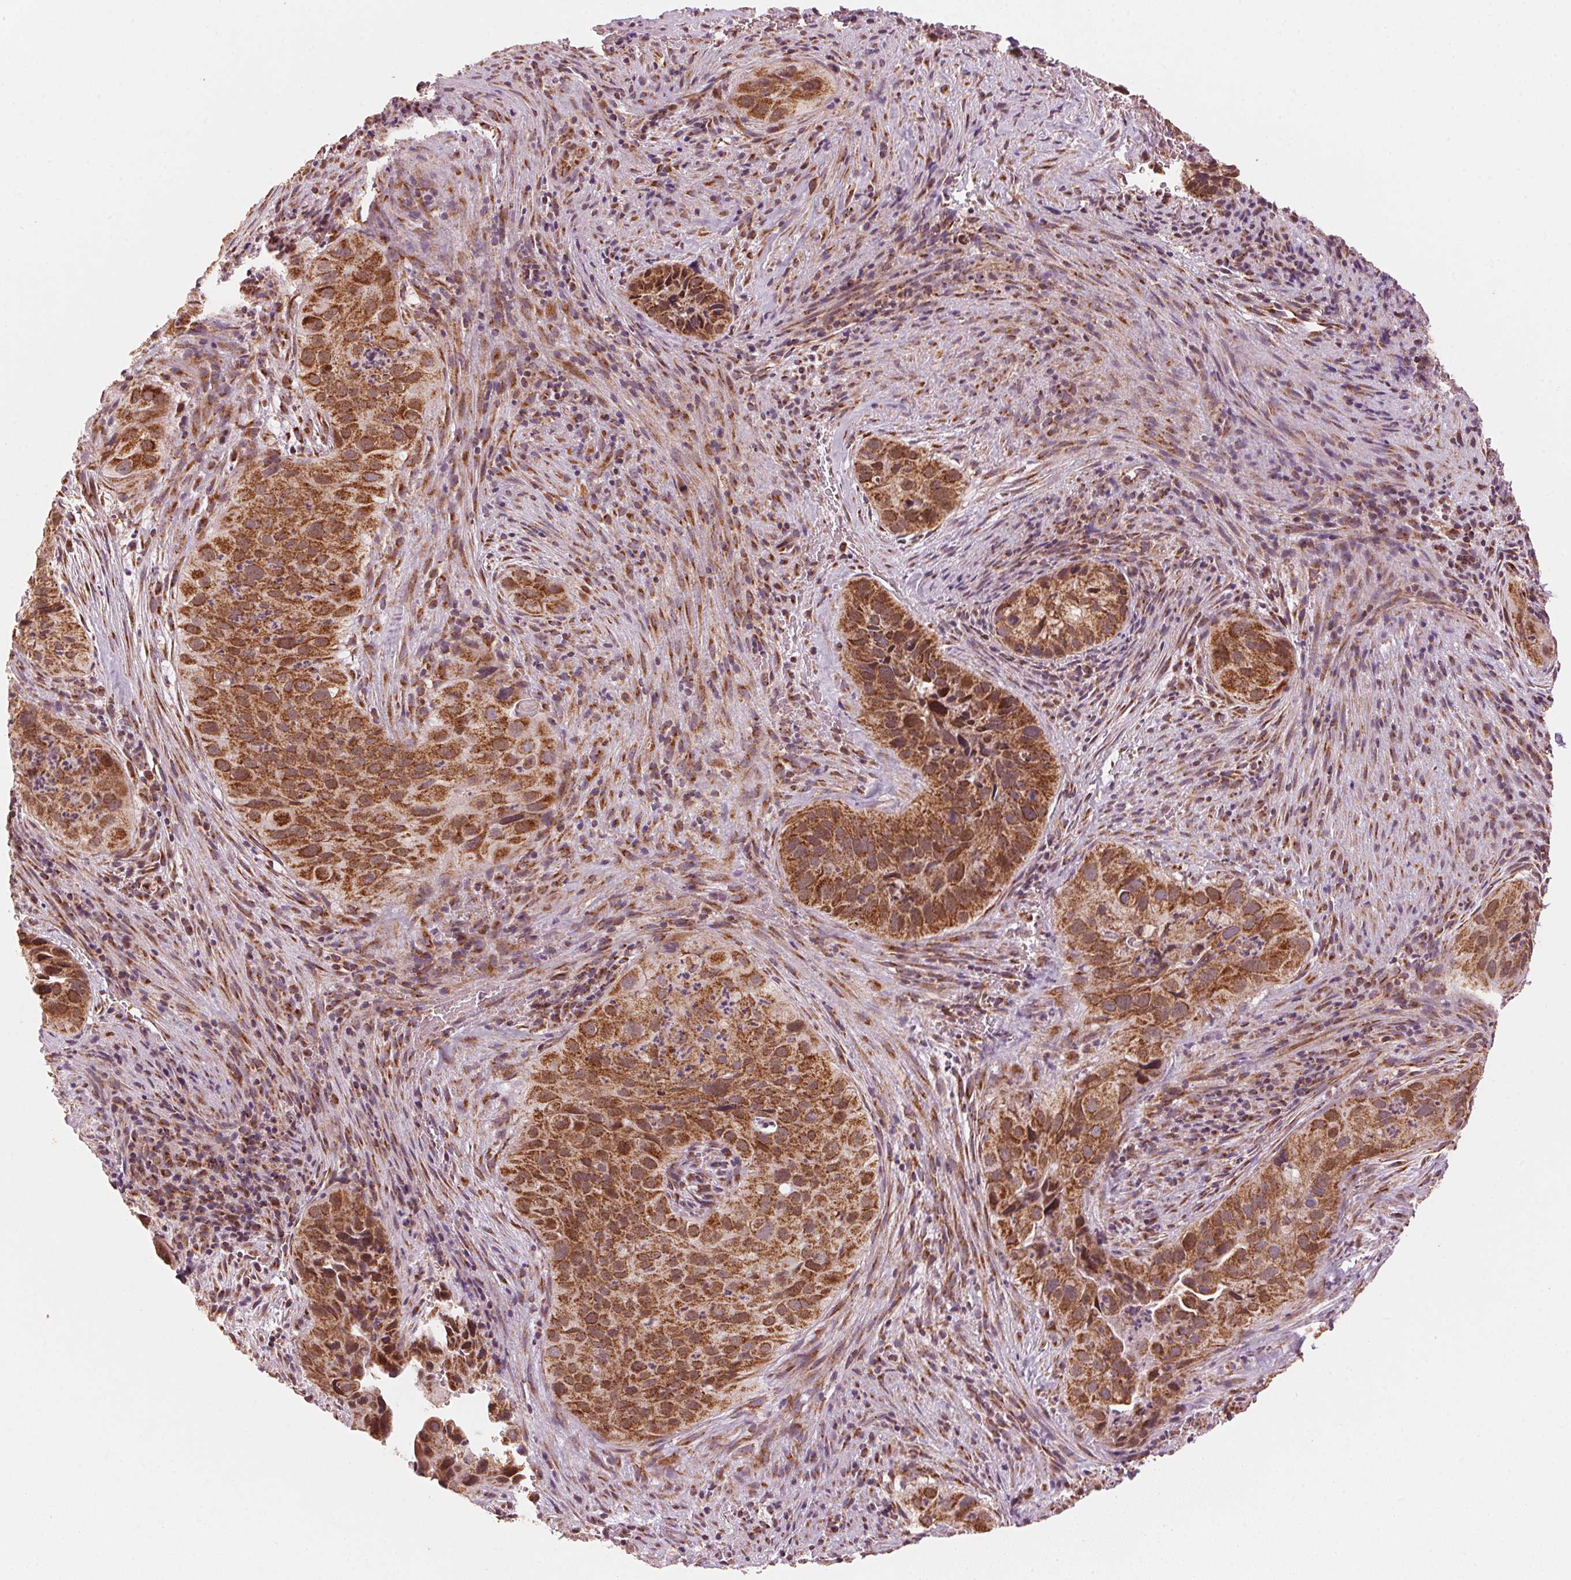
{"staining": {"intensity": "strong", "quantity": ">75%", "location": "cytoplasmic/membranous"}, "tissue": "cervical cancer", "cell_type": "Tumor cells", "image_type": "cancer", "snomed": [{"axis": "morphology", "description": "Squamous cell carcinoma, NOS"}, {"axis": "topography", "description": "Cervix"}], "caption": "Protein expression analysis of cervical cancer (squamous cell carcinoma) shows strong cytoplasmic/membranous positivity in about >75% of tumor cells.", "gene": "TOMM70", "patient": {"sex": "female", "age": 38}}